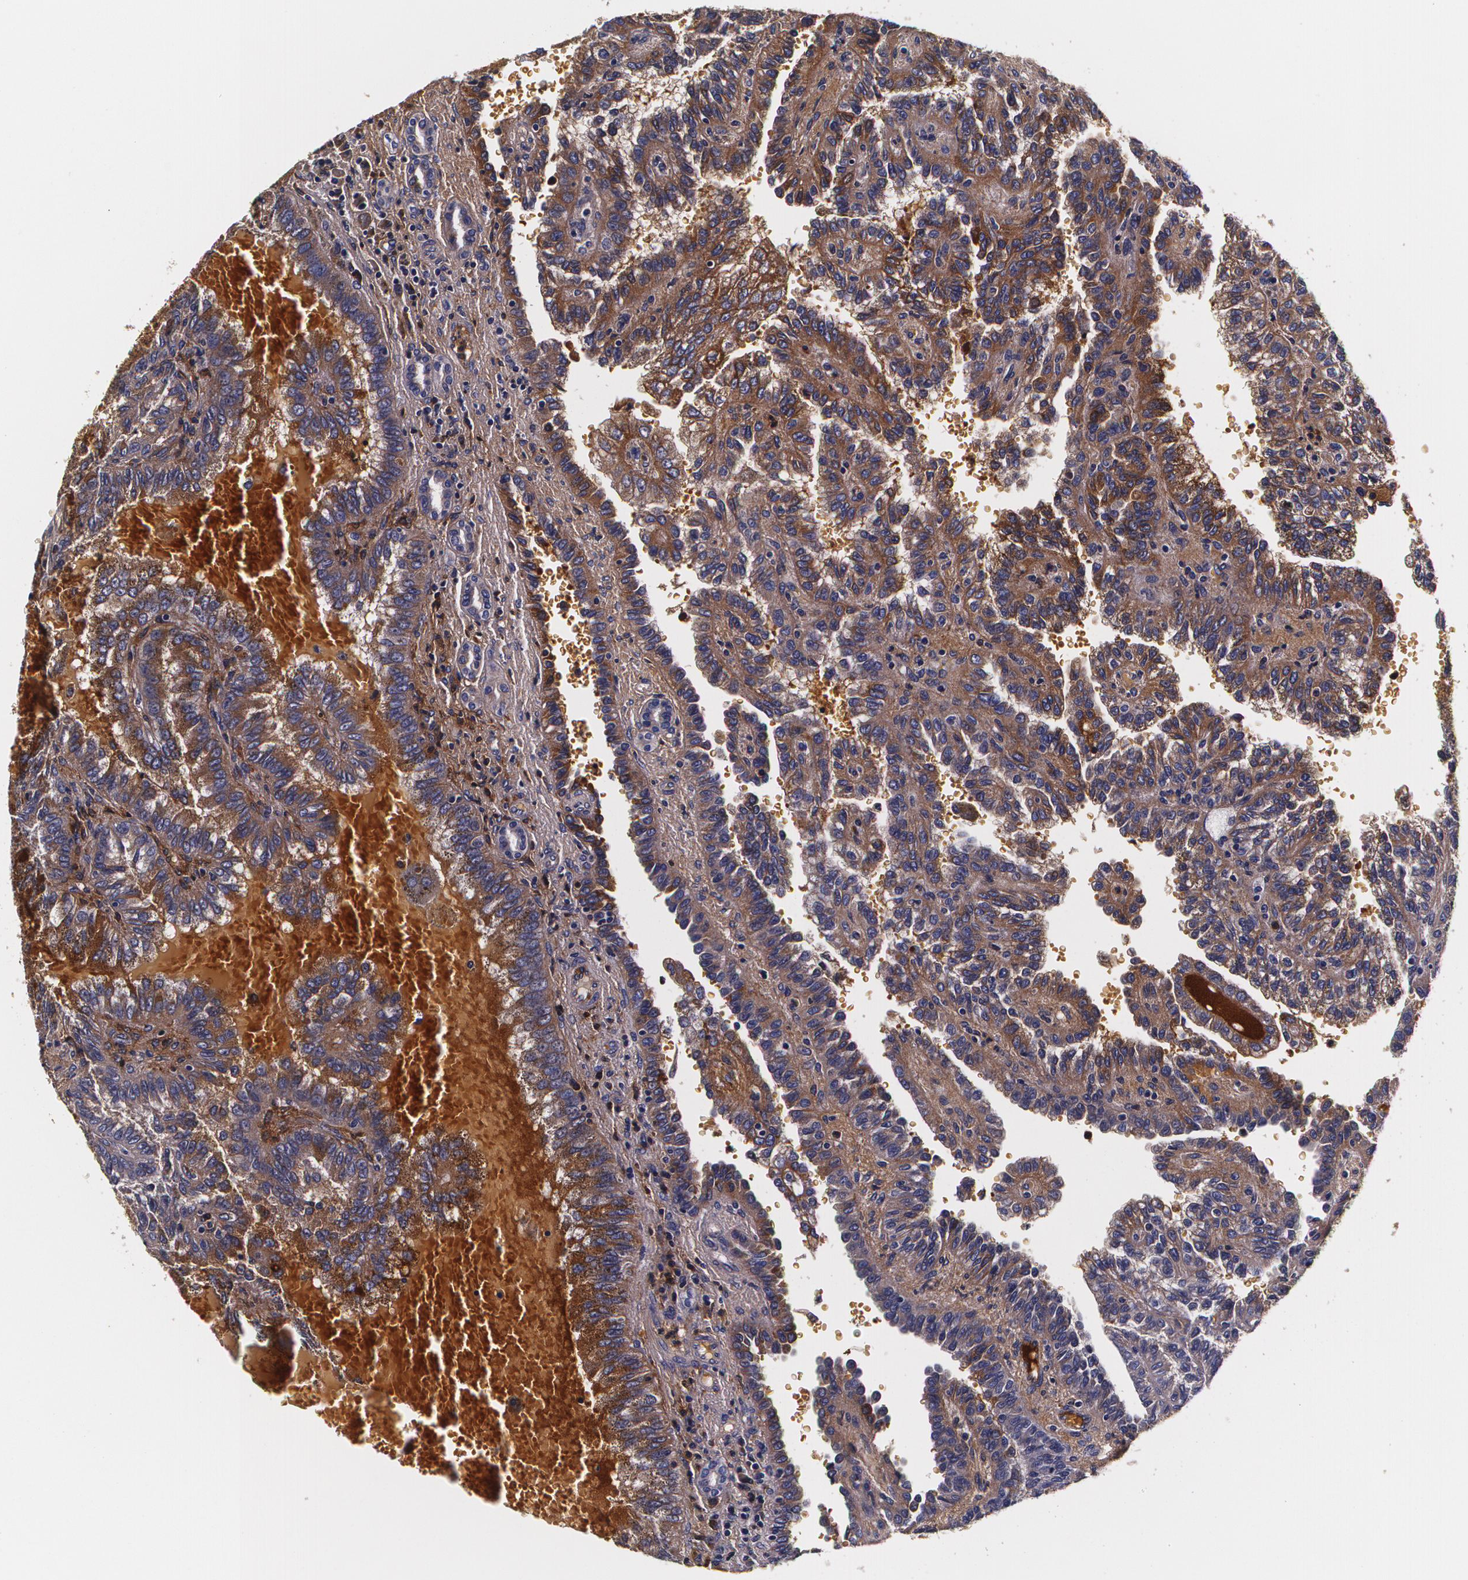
{"staining": {"intensity": "moderate", "quantity": ">75%", "location": "cytoplasmic/membranous"}, "tissue": "renal cancer", "cell_type": "Tumor cells", "image_type": "cancer", "snomed": [{"axis": "morphology", "description": "Inflammation, NOS"}, {"axis": "morphology", "description": "Adenocarcinoma, NOS"}, {"axis": "topography", "description": "Kidney"}], "caption": "Renal cancer (adenocarcinoma) tissue displays moderate cytoplasmic/membranous staining in about >75% of tumor cells", "gene": "TTR", "patient": {"sex": "male", "age": 68}}